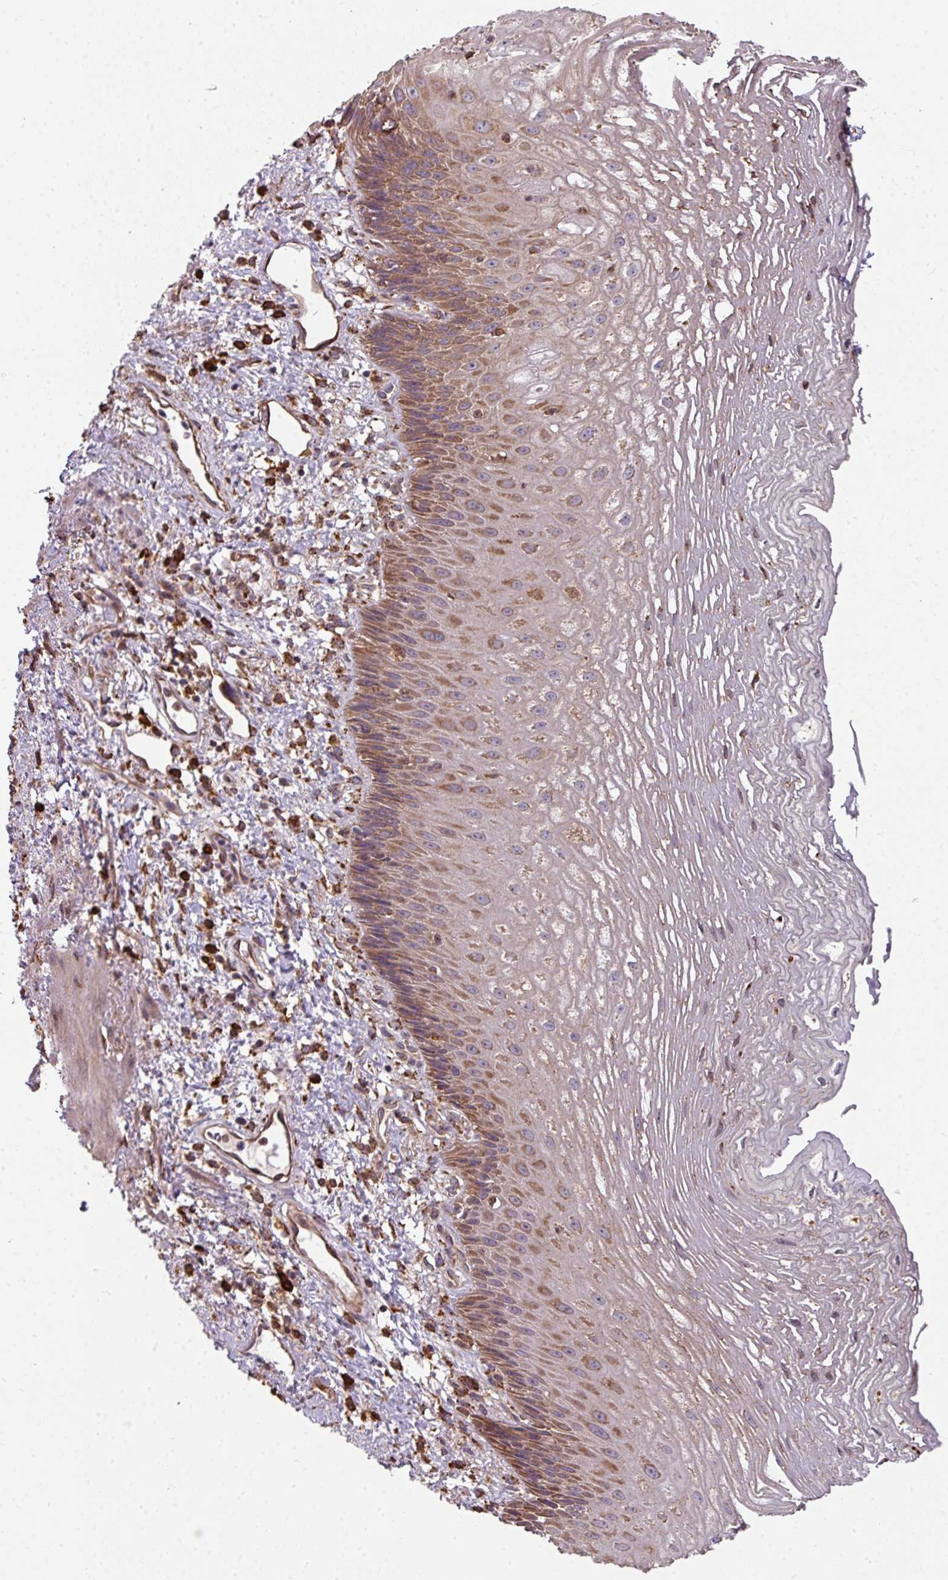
{"staining": {"intensity": "moderate", "quantity": ">75%", "location": "cytoplasmic/membranous"}, "tissue": "esophagus", "cell_type": "Squamous epithelial cells", "image_type": "normal", "snomed": [{"axis": "morphology", "description": "Normal tissue, NOS"}, {"axis": "topography", "description": "Esophagus"}], "caption": "Immunohistochemistry (DAB) staining of unremarkable human esophagus exhibits moderate cytoplasmic/membranous protein positivity in approximately >75% of squamous epithelial cells.", "gene": "FAT4", "patient": {"sex": "male", "age": 60}}